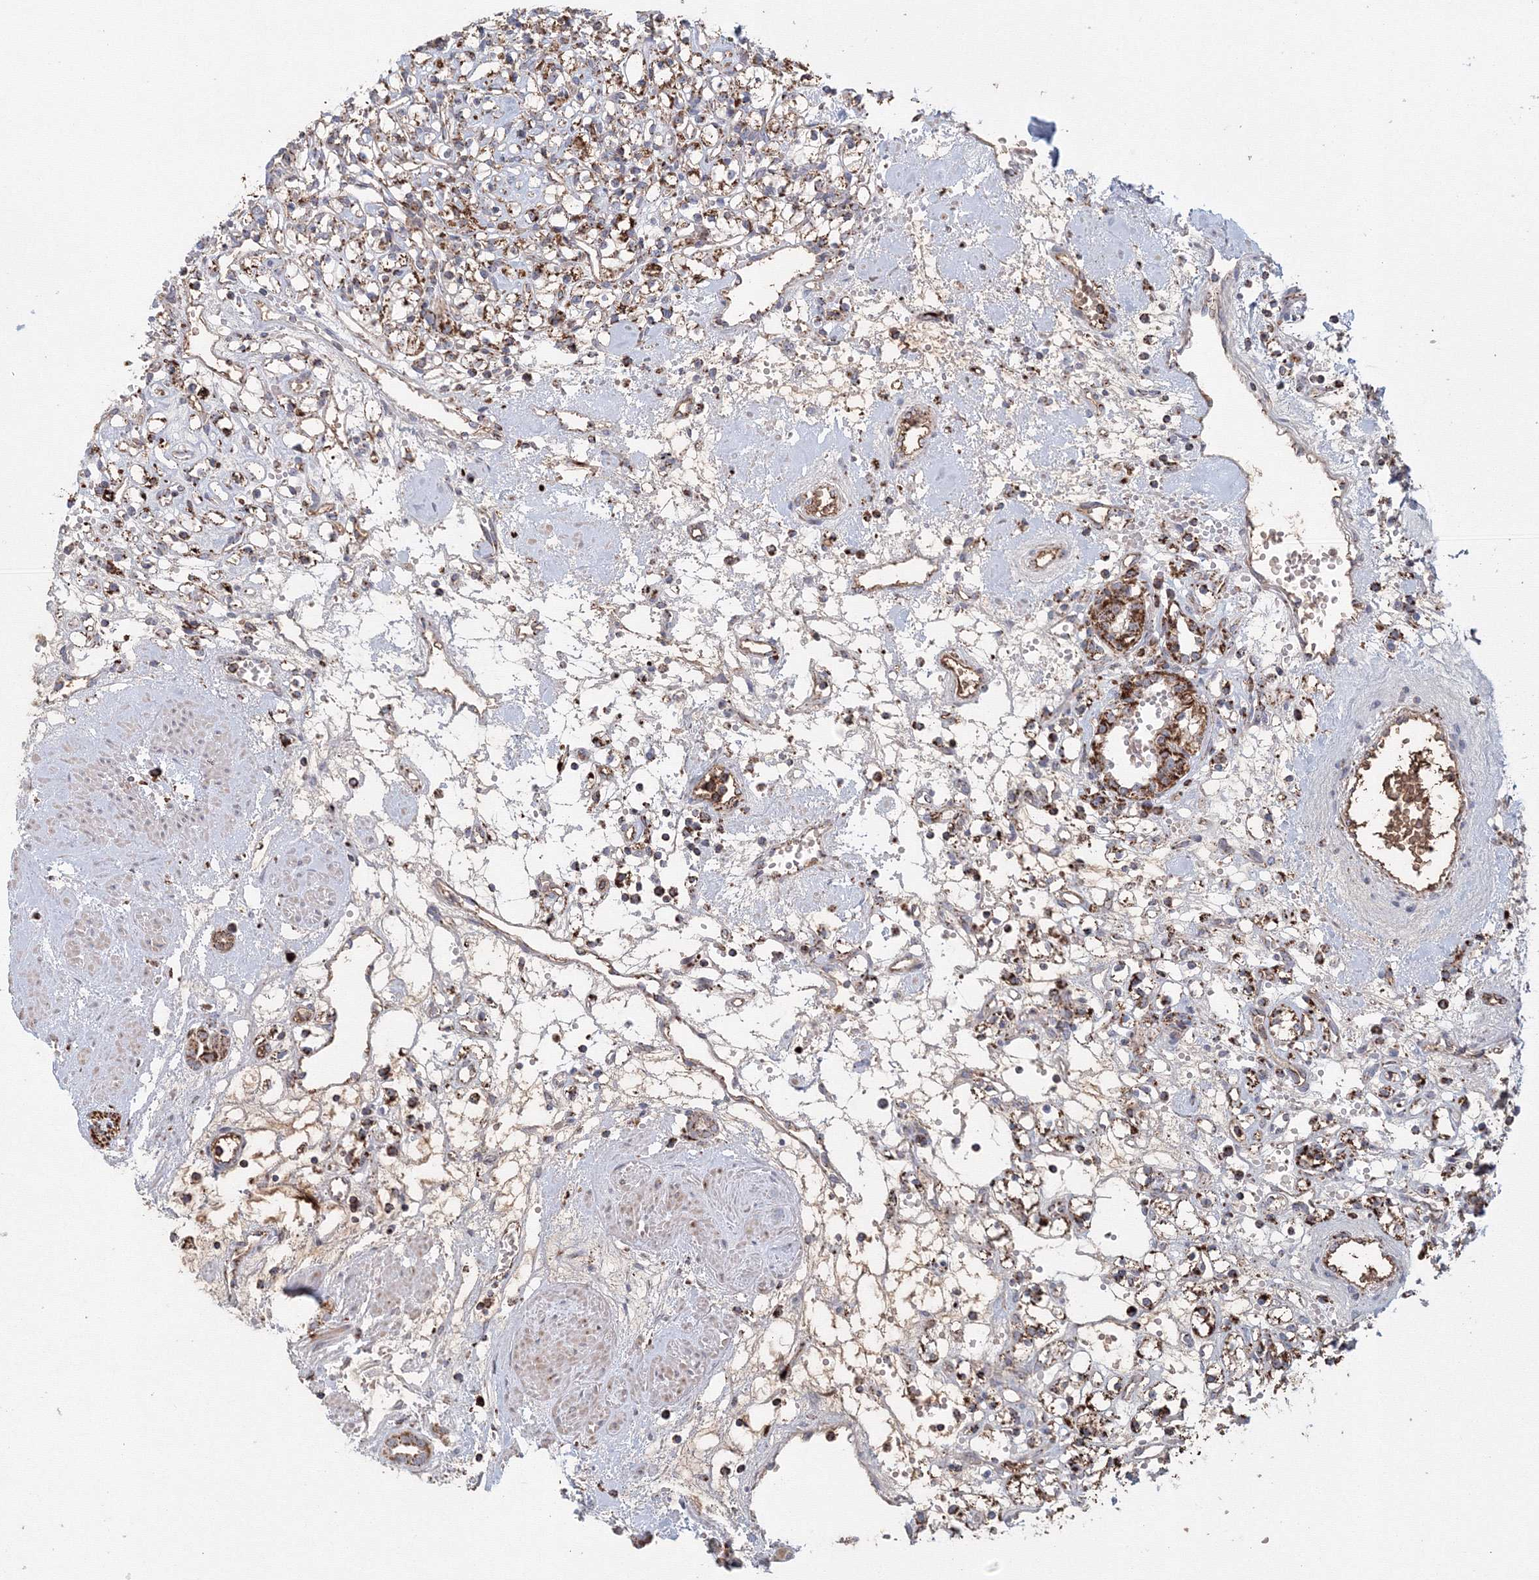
{"staining": {"intensity": "moderate", "quantity": "25%-75%", "location": "cytoplasmic/membranous"}, "tissue": "renal cancer", "cell_type": "Tumor cells", "image_type": "cancer", "snomed": [{"axis": "morphology", "description": "Adenocarcinoma, NOS"}, {"axis": "topography", "description": "Kidney"}], "caption": "Brown immunohistochemical staining in human renal cancer demonstrates moderate cytoplasmic/membranous staining in approximately 25%-75% of tumor cells.", "gene": "GRPEL1", "patient": {"sex": "female", "age": 59}}